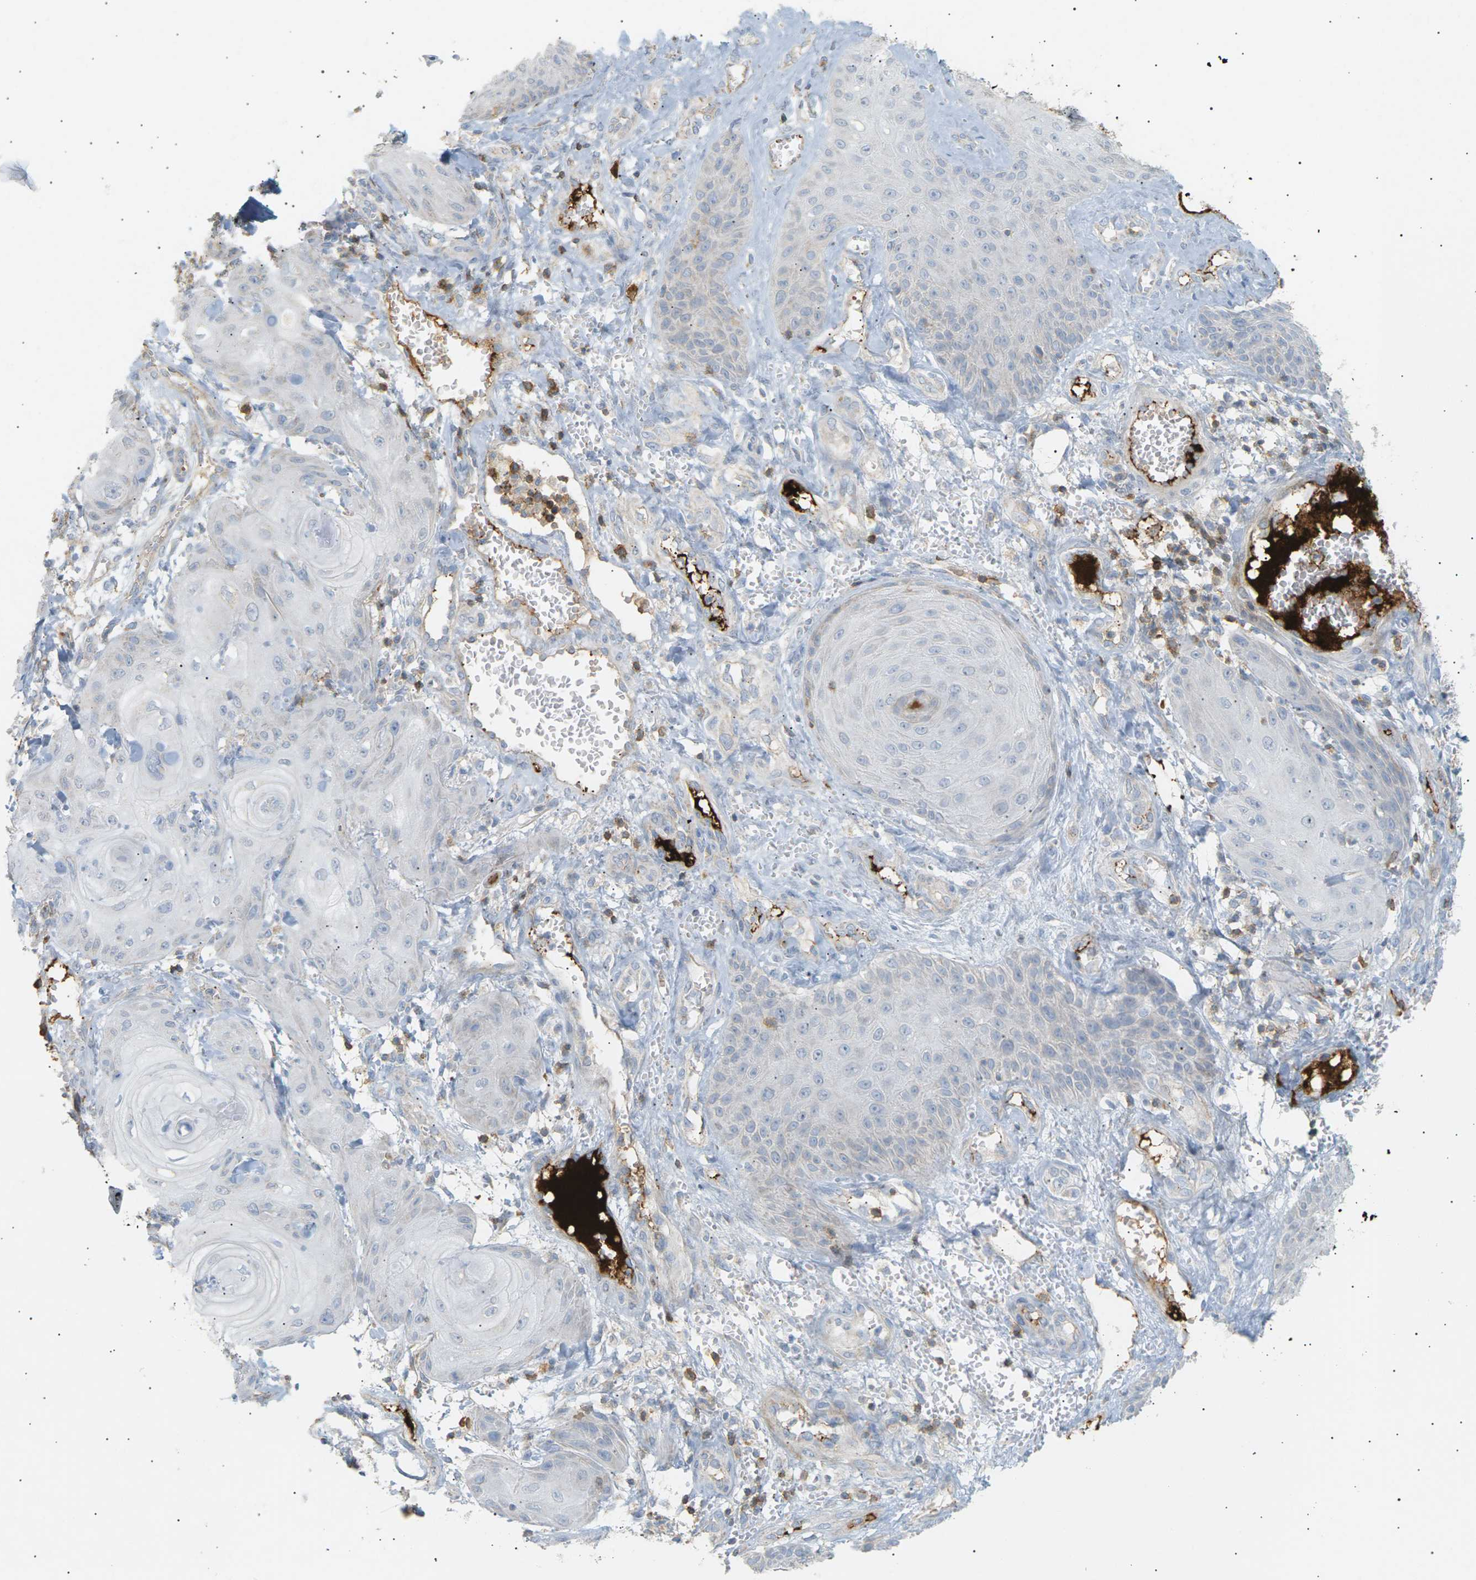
{"staining": {"intensity": "negative", "quantity": "none", "location": "none"}, "tissue": "skin cancer", "cell_type": "Tumor cells", "image_type": "cancer", "snomed": [{"axis": "morphology", "description": "Squamous cell carcinoma, NOS"}, {"axis": "topography", "description": "Skin"}], "caption": "IHC of skin cancer (squamous cell carcinoma) exhibits no staining in tumor cells. Nuclei are stained in blue.", "gene": "LIME1", "patient": {"sex": "male", "age": 74}}